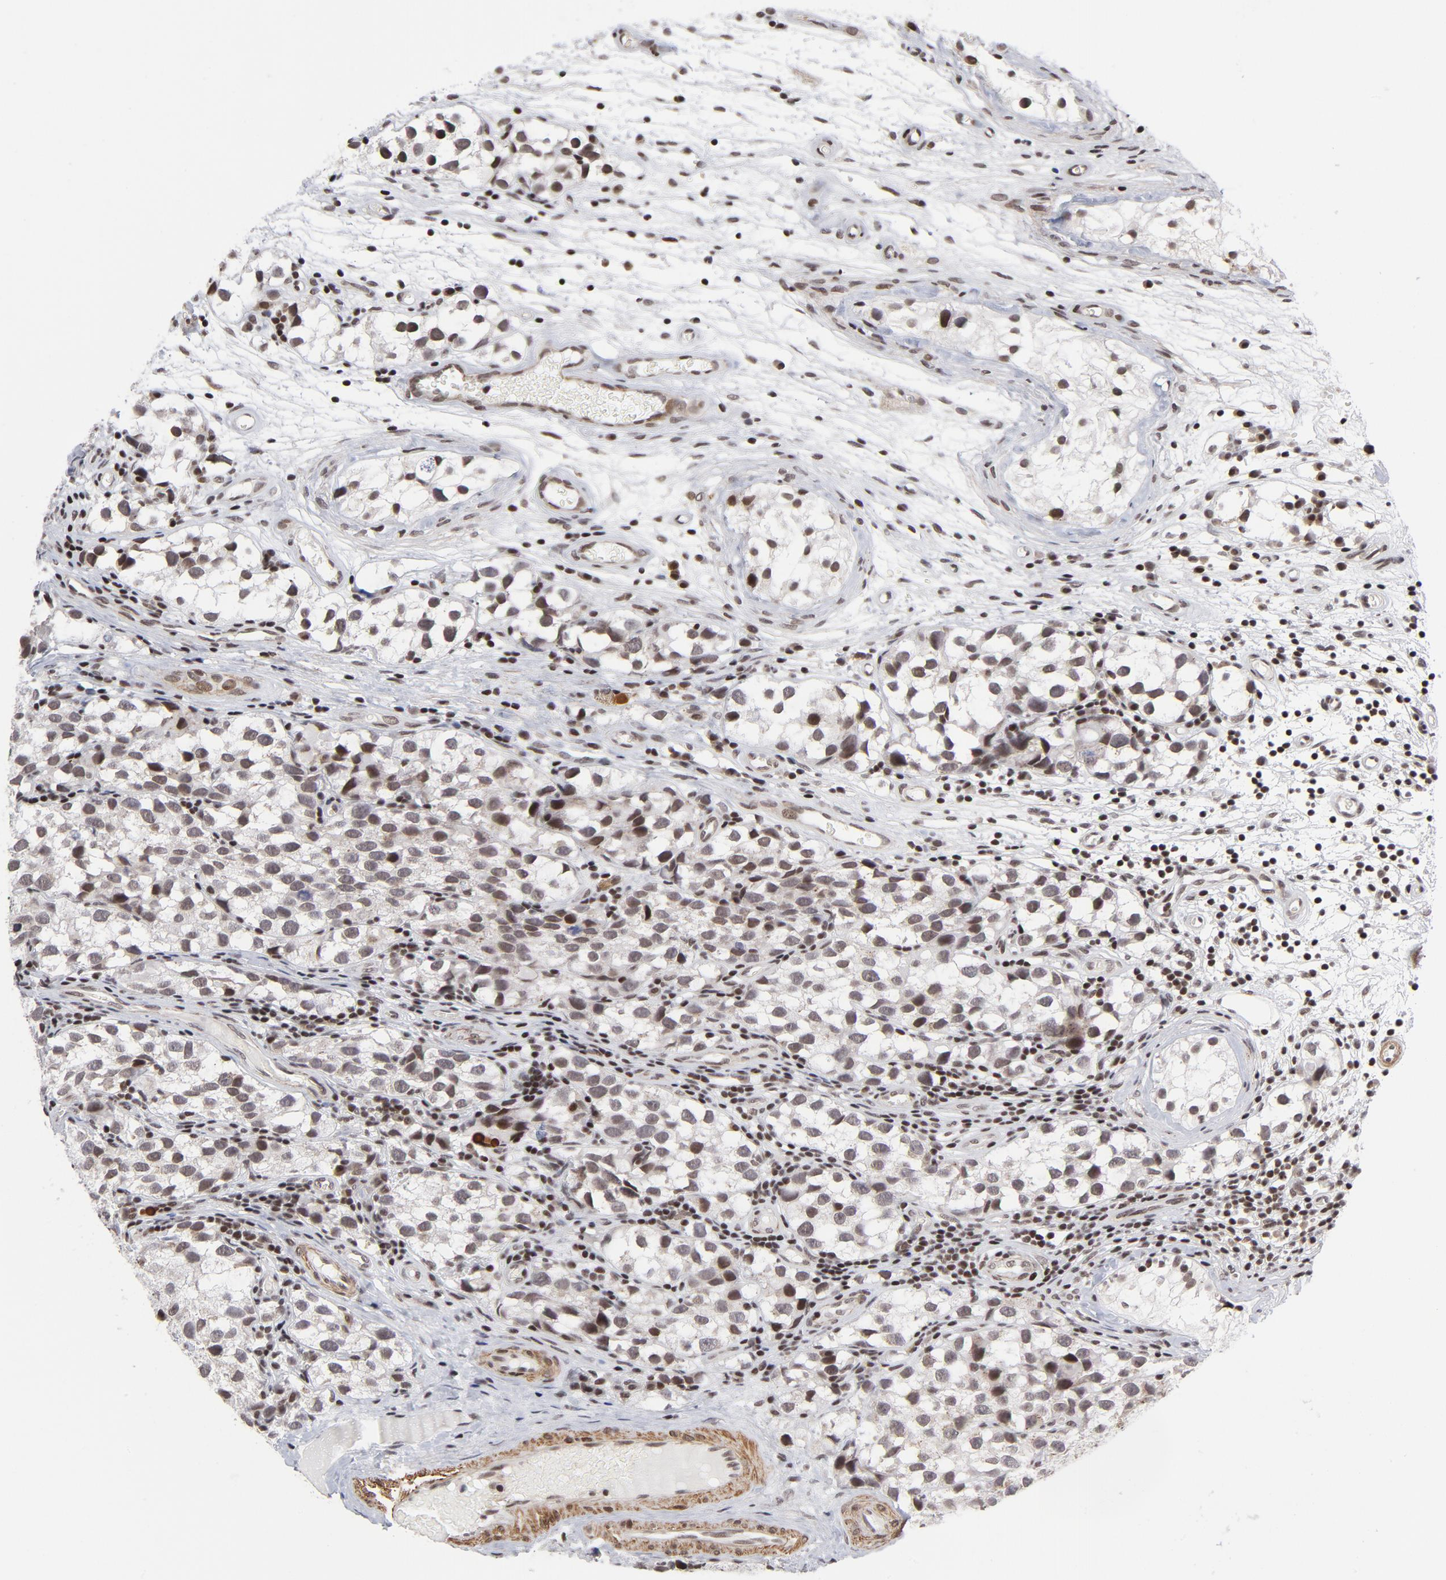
{"staining": {"intensity": "strong", "quantity": ">75%", "location": "nuclear"}, "tissue": "testis cancer", "cell_type": "Tumor cells", "image_type": "cancer", "snomed": [{"axis": "morphology", "description": "Seminoma, NOS"}, {"axis": "topography", "description": "Testis"}], "caption": "High-magnification brightfield microscopy of seminoma (testis) stained with DAB (3,3'-diaminobenzidine) (brown) and counterstained with hematoxylin (blue). tumor cells exhibit strong nuclear expression is present in approximately>75% of cells.", "gene": "CTCF", "patient": {"sex": "male", "age": 39}}